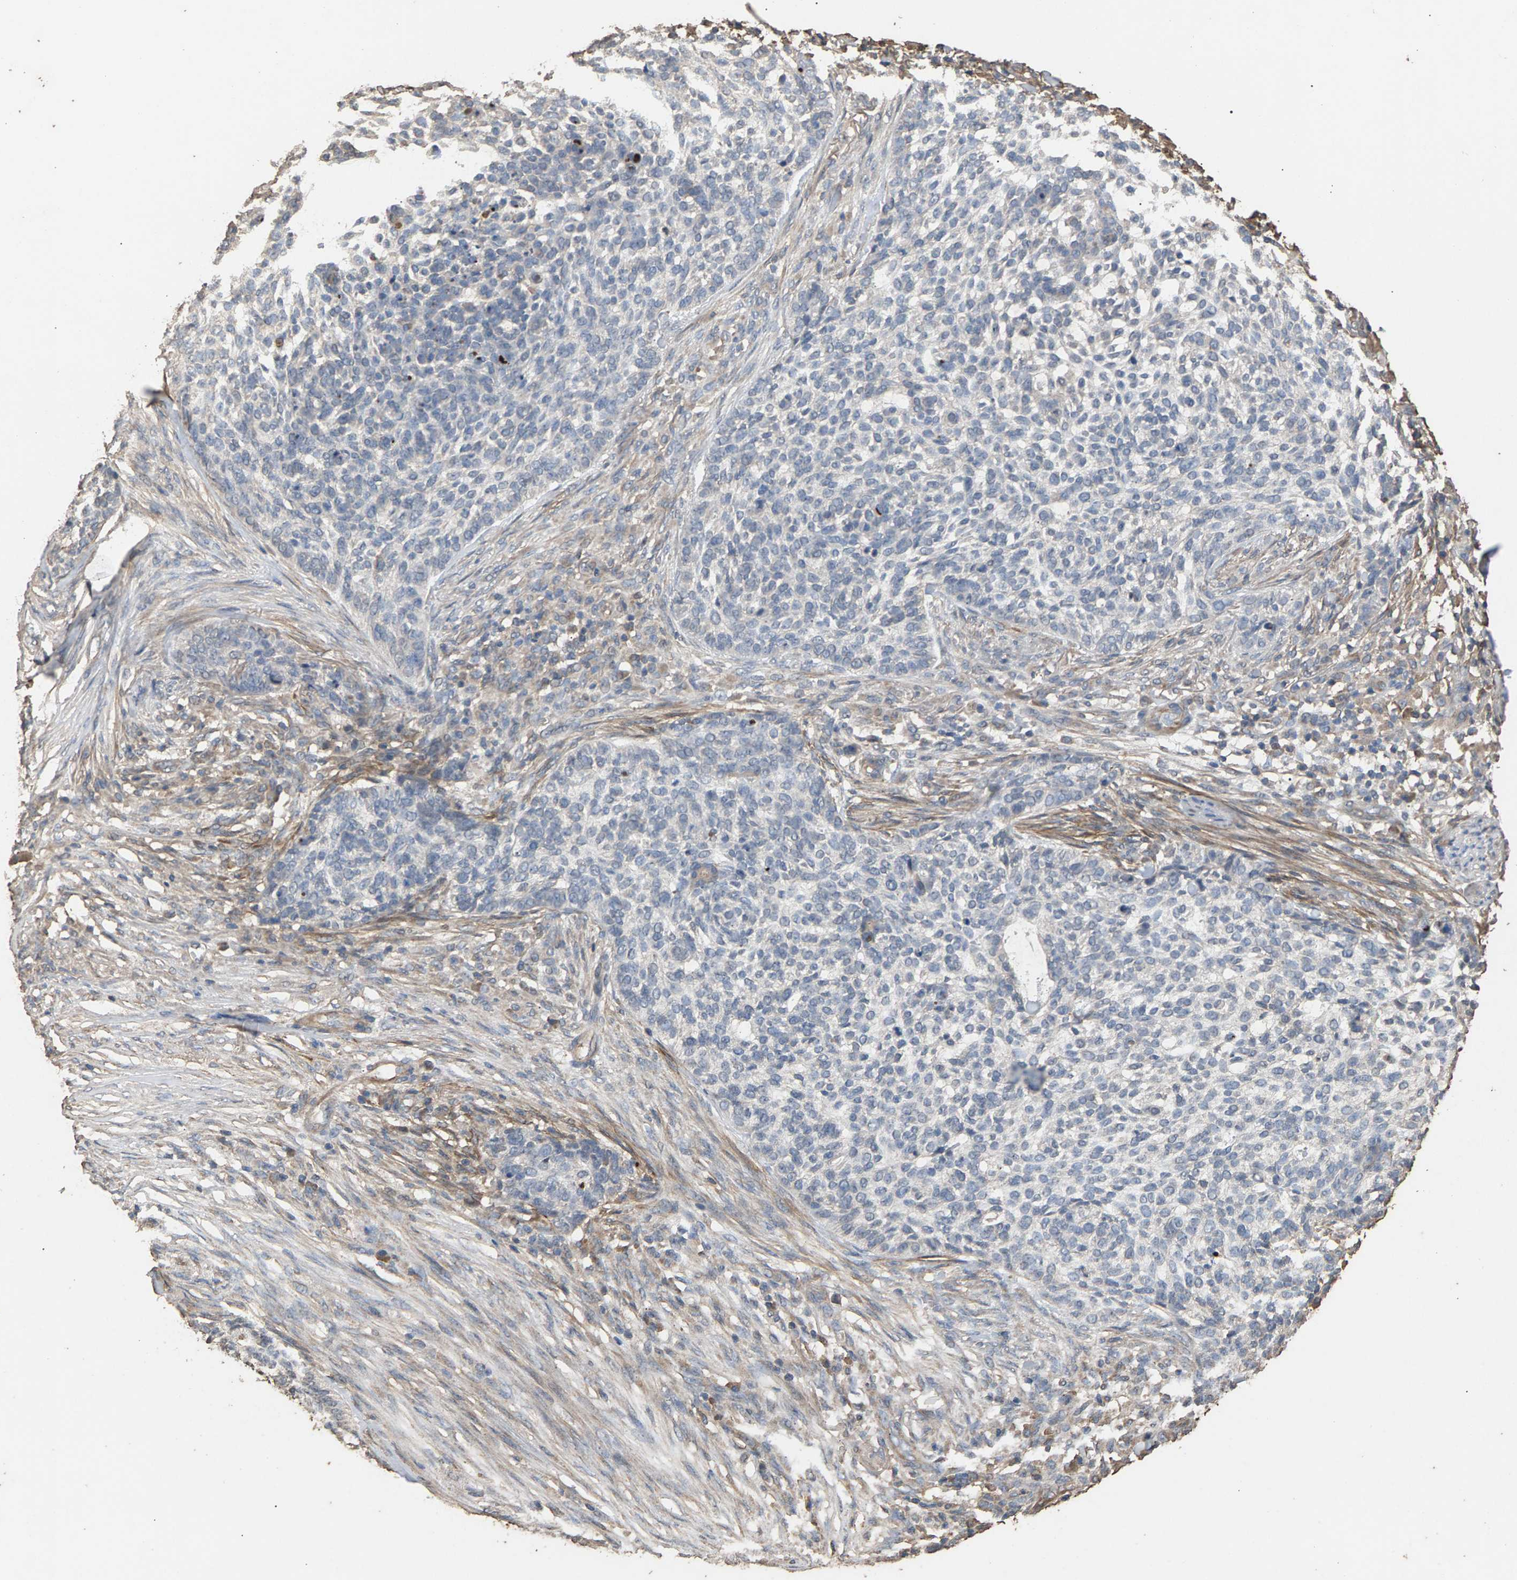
{"staining": {"intensity": "negative", "quantity": "none", "location": "none"}, "tissue": "skin cancer", "cell_type": "Tumor cells", "image_type": "cancer", "snomed": [{"axis": "morphology", "description": "Basal cell carcinoma"}, {"axis": "topography", "description": "Skin"}], "caption": "DAB immunohistochemical staining of human skin cancer (basal cell carcinoma) exhibits no significant positivity in tumor cells. (DAB immunohistochemistry, high magnification).", "gene": "HTRA3", "patient": {"sex": "female", "age": 64}}